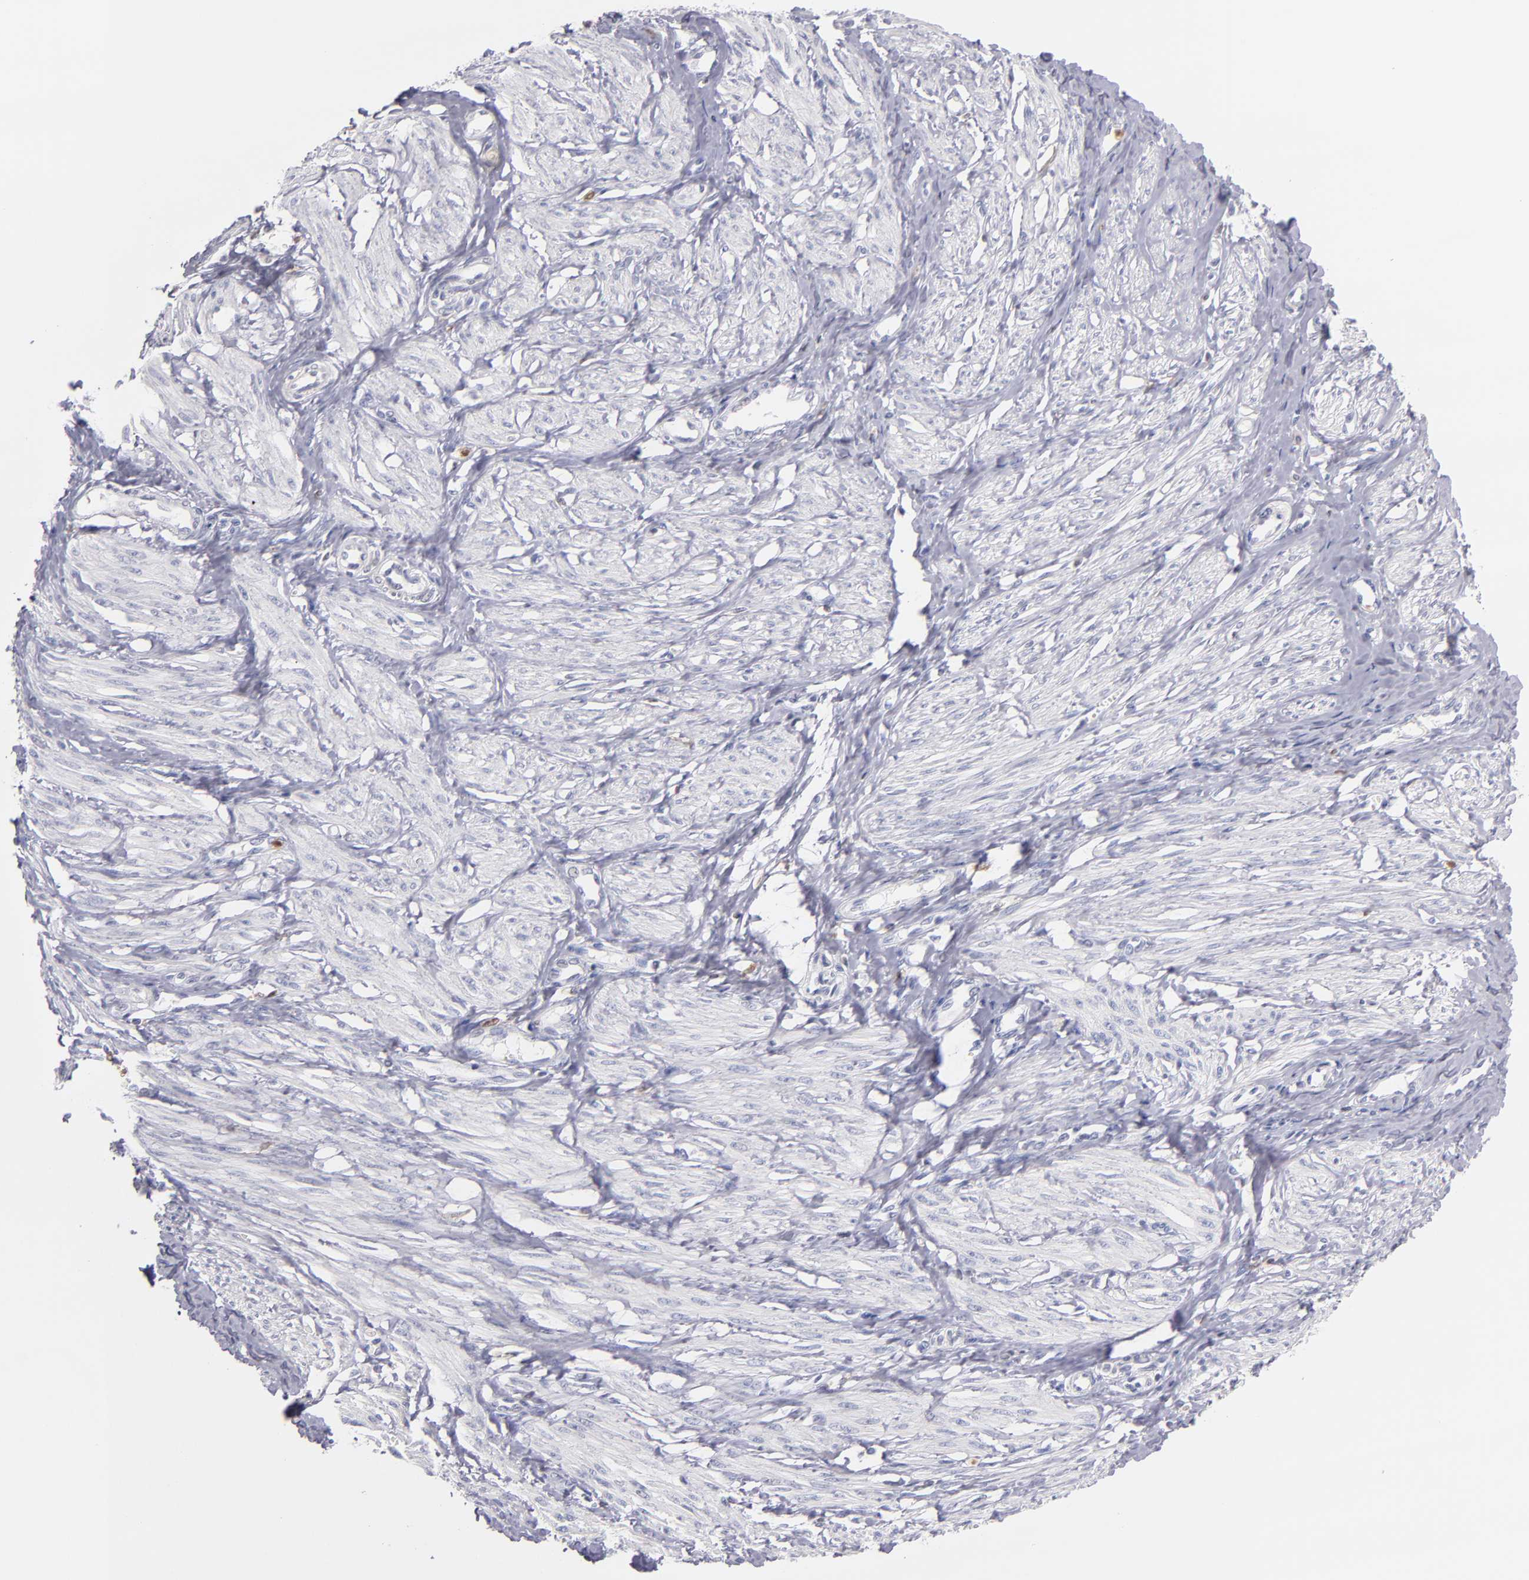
{"staining": {"intensity": "negative", "quantity": "none", "location": "none"}, "tissue": "smooth muscle", "cell_type": "Smooth muscle cells", "image_type": "normal", "snomed": [{"axis": "morphology", "description": "Normal tissue, NOS"}, {"axis": "topography", "description": "Smooth muscle"}, {"axis": "topography", "description": "Uterus"}], "caption": "This histopathology image is of unremarkable smooth muscle stained with immunohistochemistry to label a protein in brown with the nuclei are counter-stained blue. There is no positivity in smooth muscle cells.", "gene": "PRKCD", "patient": {"sex": "female", "age": 39}}